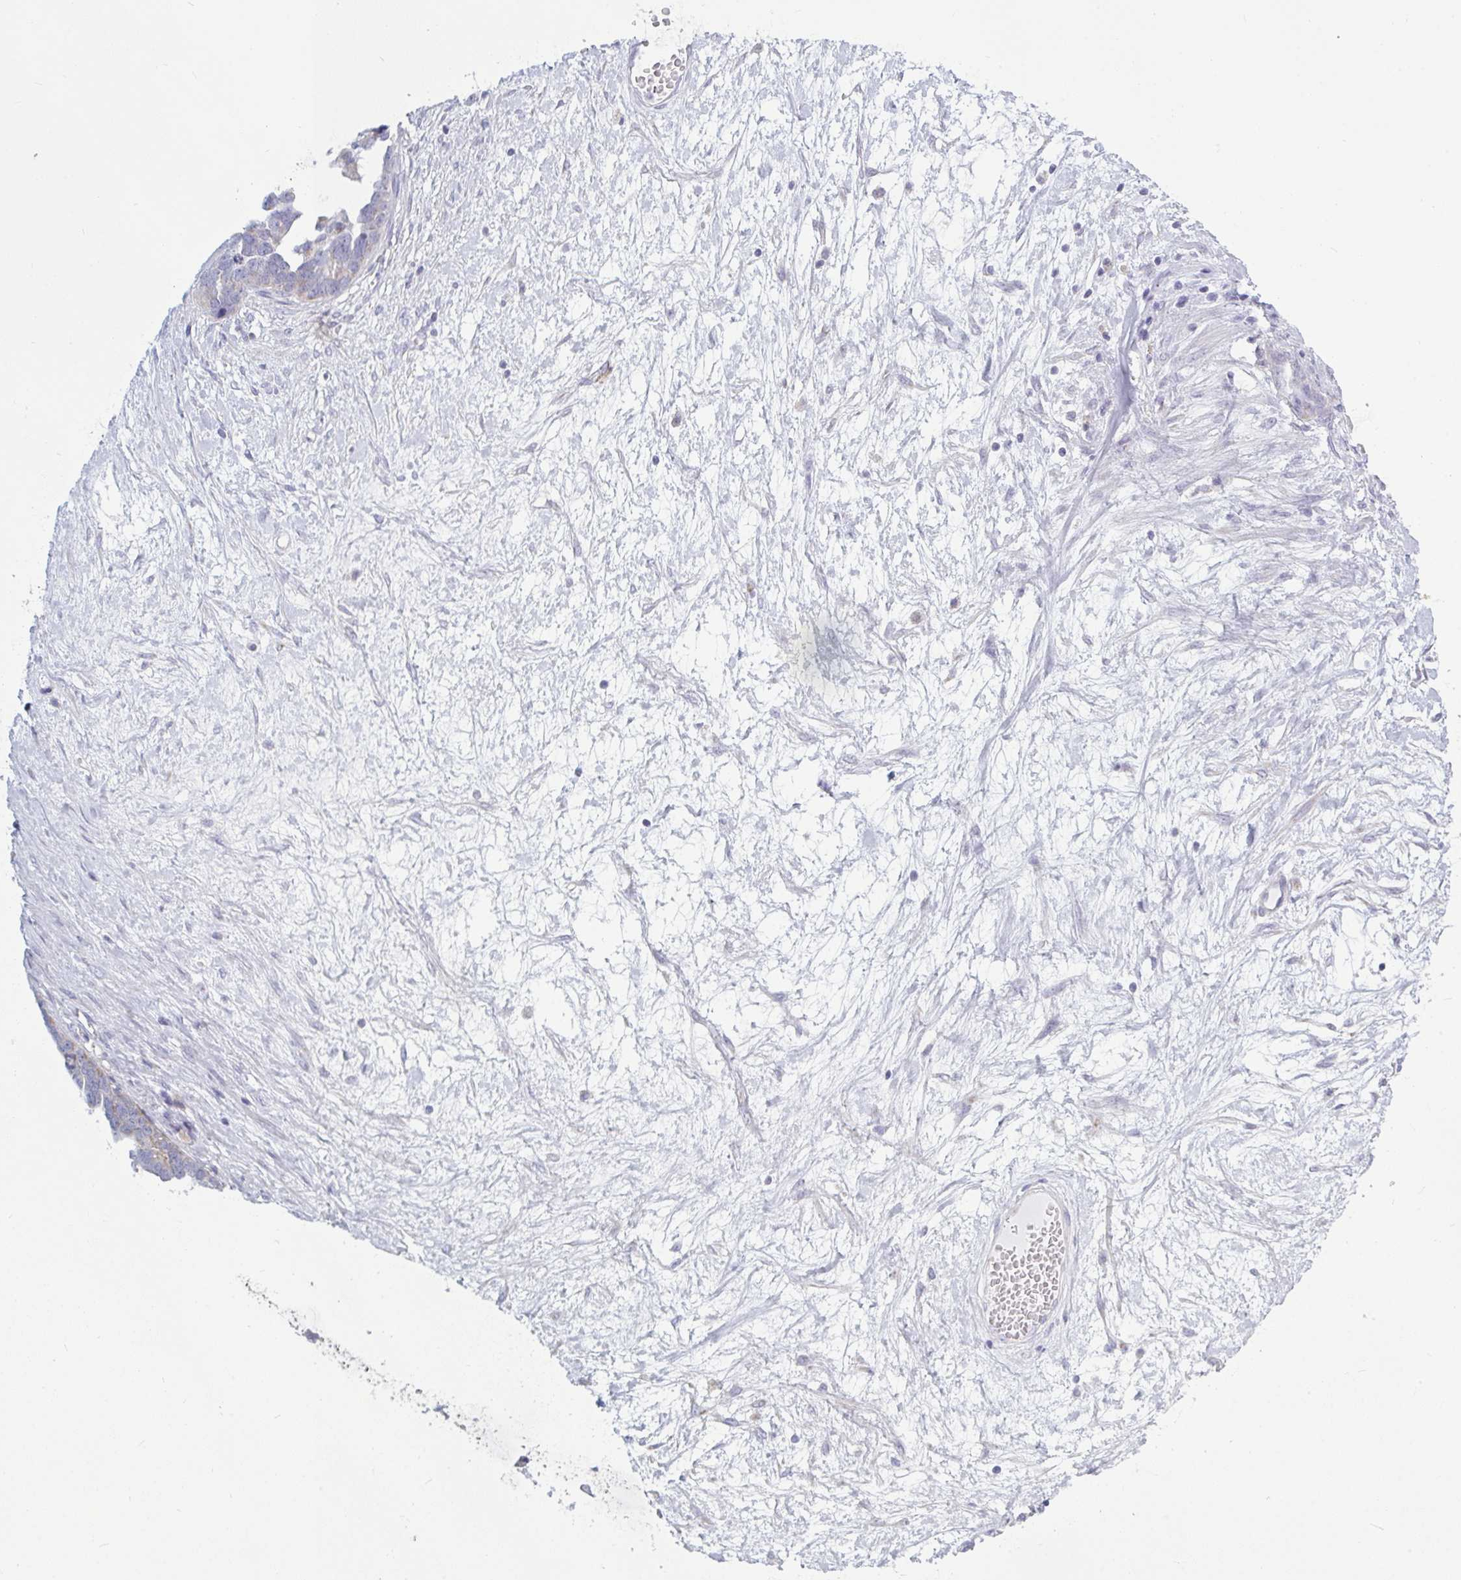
{"staining": {"intensity": "negative", "quantity": "none", "location": "none"}, "tissue": "ovarian cancer", "cell_type": "Tumor cells", "image_type": "cancer", "snomed": [{"axis": "morphology", "description": "Cystadenocarcinoma, serous, NOS"}, {"axis": "topography", "description": "Ovary"}], "caption": "Tumor cells are negative for brown protein staining in ovarian cancer.", "gene": "ATG9A", "patient": {"sex": "female", "age": 54}}